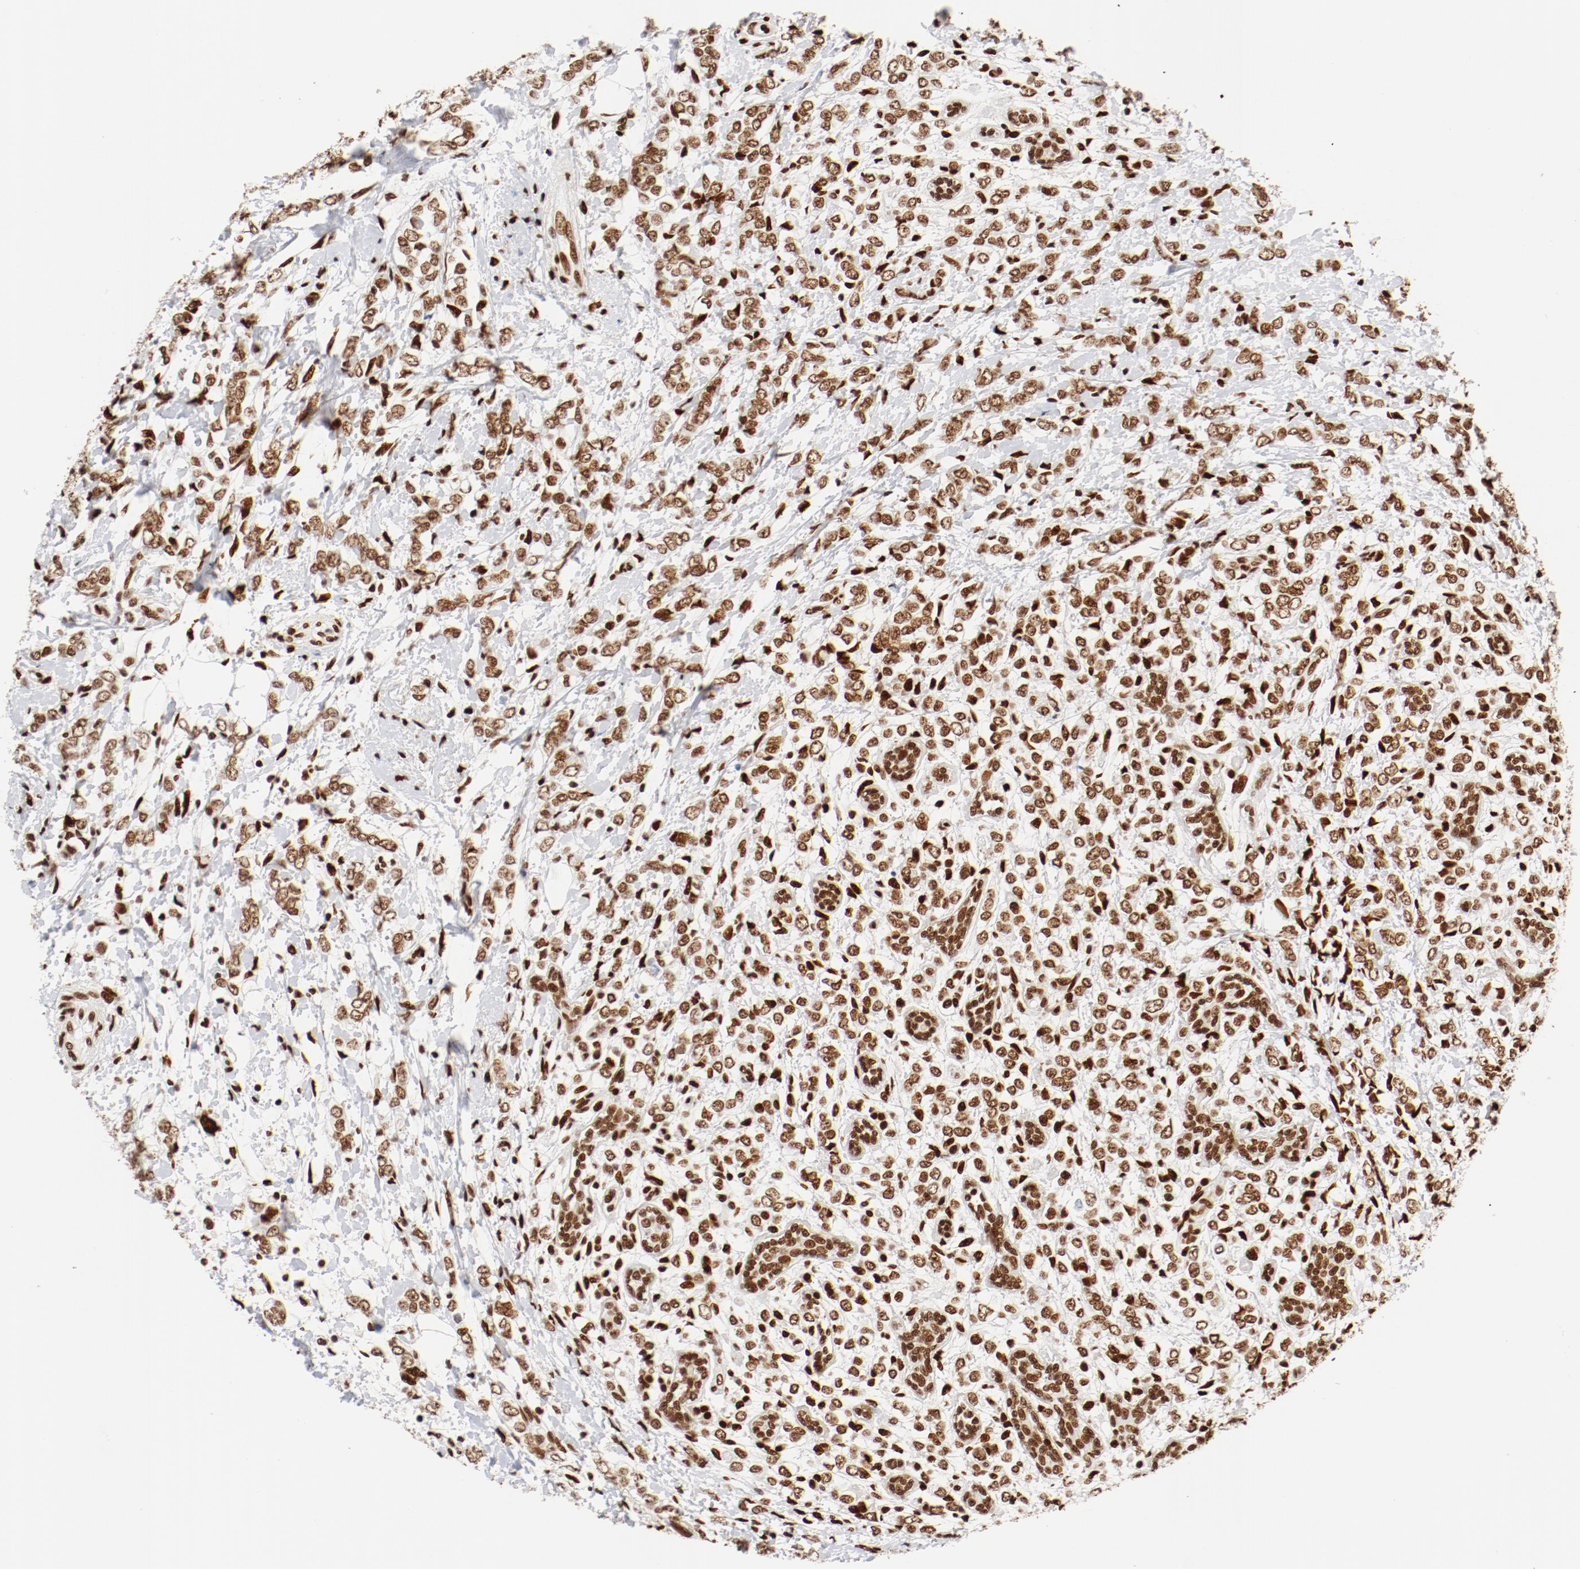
{"staining": {"intensity": "strong", "quantity": ">75%", "location": "cytoplasmic/membranous,nuclear"}, "tissue": "breast cancer", "cell_type": "Tumor cells", "image_type": "cancer", "snomed": [{"axis": "morphology", "description": "Normal tissue, NOS"}, {"axis": "morphology", "description": "Lobular carcinoma"}, {"axis": "topography", "description": "Breast"}], "caption": "Breast cancer stained with DAB (3,3'-diaminobenzidine) IHC displays high levels of strong cytoplasmic/membranous and nuclear expression in approximately >75% of tumor cells.", "gene": "CTBP1", "patient": {"sex": "female", "age": 47}}